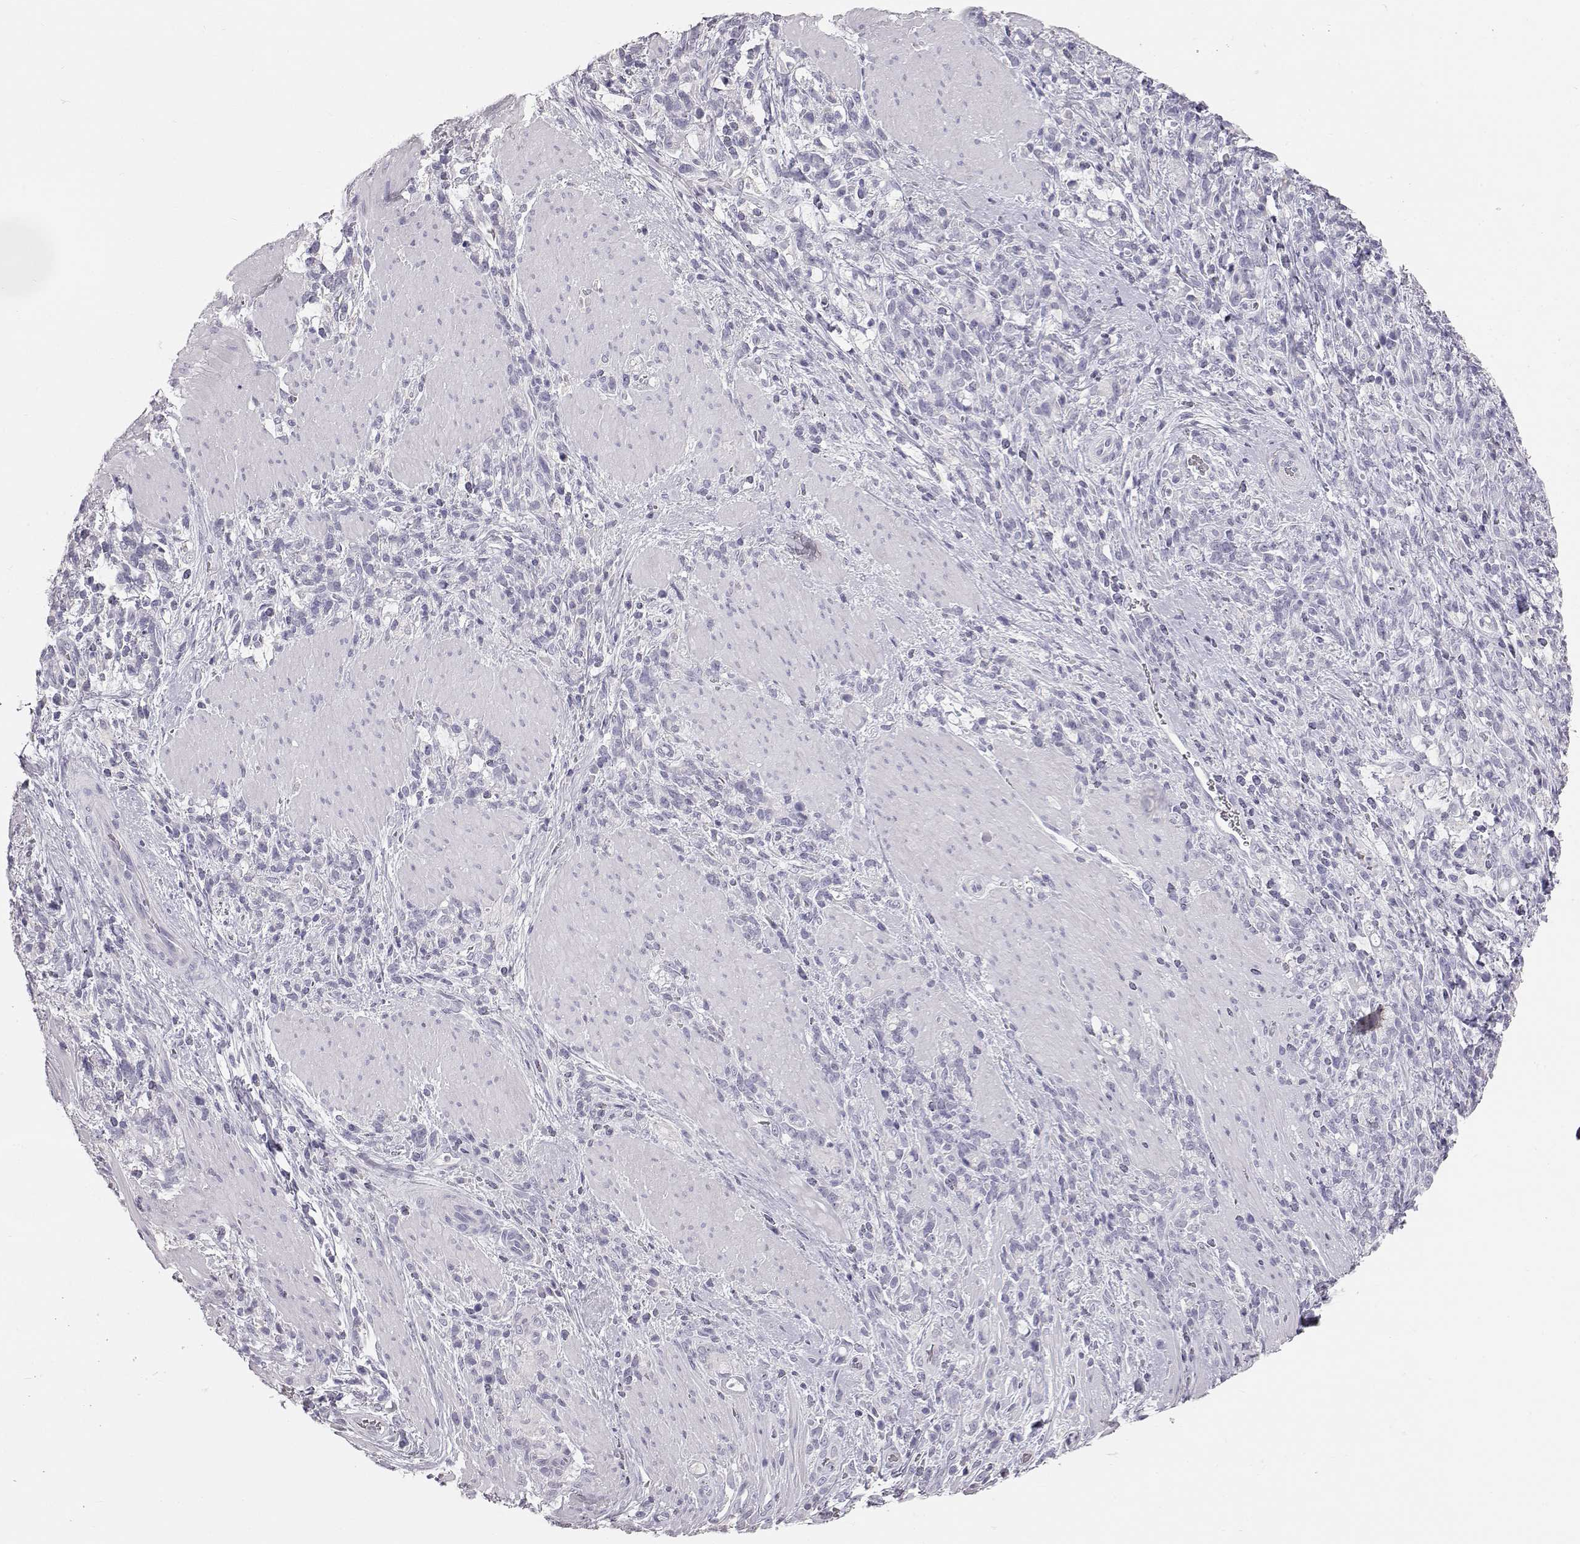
{"staining": {"intensity": "negative", "quantity": "none", "location": "none"}, "tissue": "stomach cancer", "cell_type": "Tumor cells", "image_type": "cancer", "snomed": [{"axis": "morphology", "description": "Adenocarcinoma, NOS"}, {"axis": "topography", "description": "Stomach"}], "caption": "DAB immunohistochemical staining of stomach cancer displays no significant expression in tumor cells. (Immunohistochemistry, brightfield microscopy, high magnification).", "gene": "KRT33A", "patient": {"sex": "female", "age": 57}}